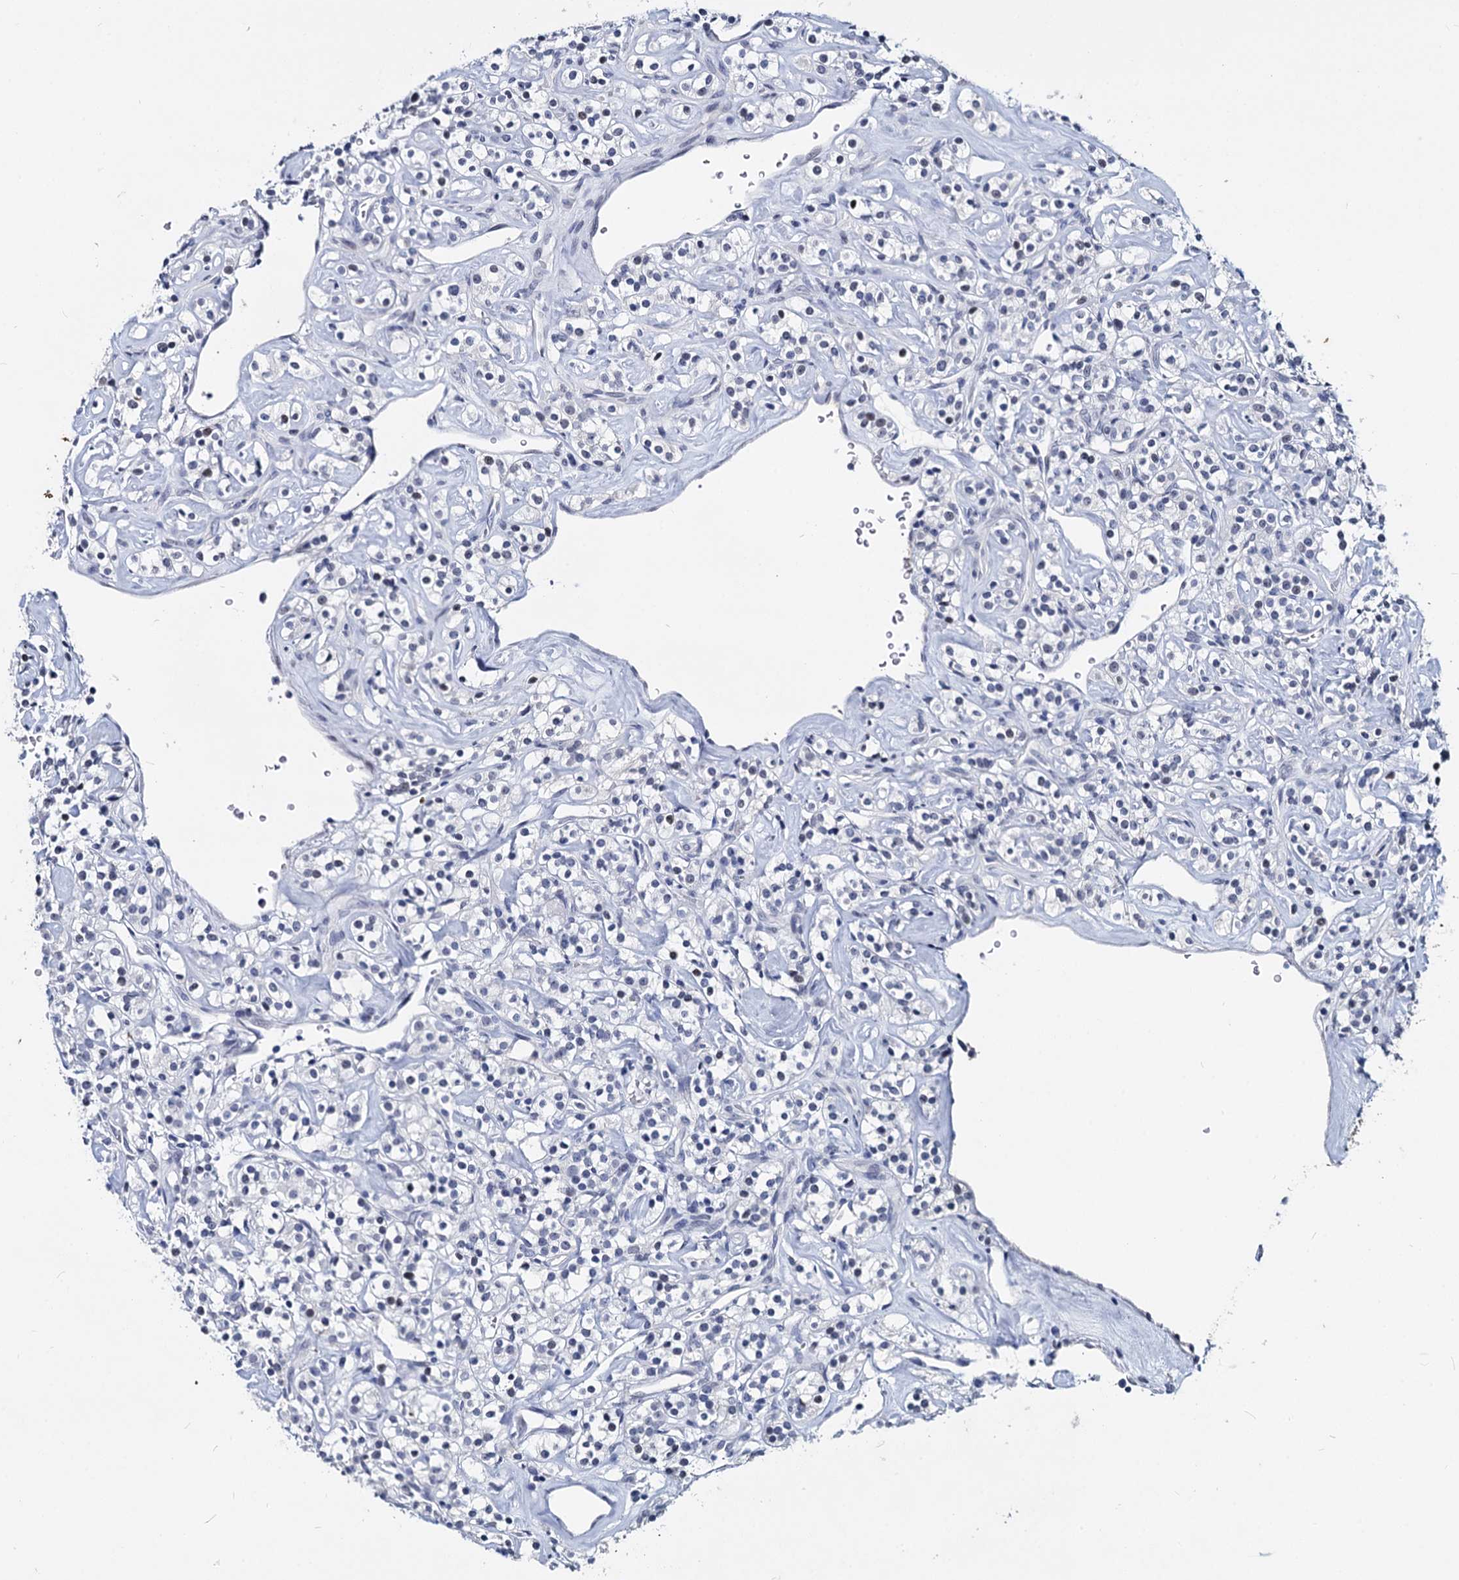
{"staining": {"intensity": "negative", "quantity": "none", "location": "none"}, "tissue": "renal cancer", "cell_type": "Tumor cells", "image_type": "cancer", "snomed": [{"axis": "morphology", "description": "Adenocarcinoma, NOS"}, {"axis": "topography", "description": "Kidney"}], "caption": "An immunohistochemistry (IHC) micrograph of renal cancer (adenocarcinoma) is shown. There is no staining in tumor cells of renal cancer (adenocarcinoma).", "gene": "MAGEA4", "patient": {"sex": "male", "age": 77}}